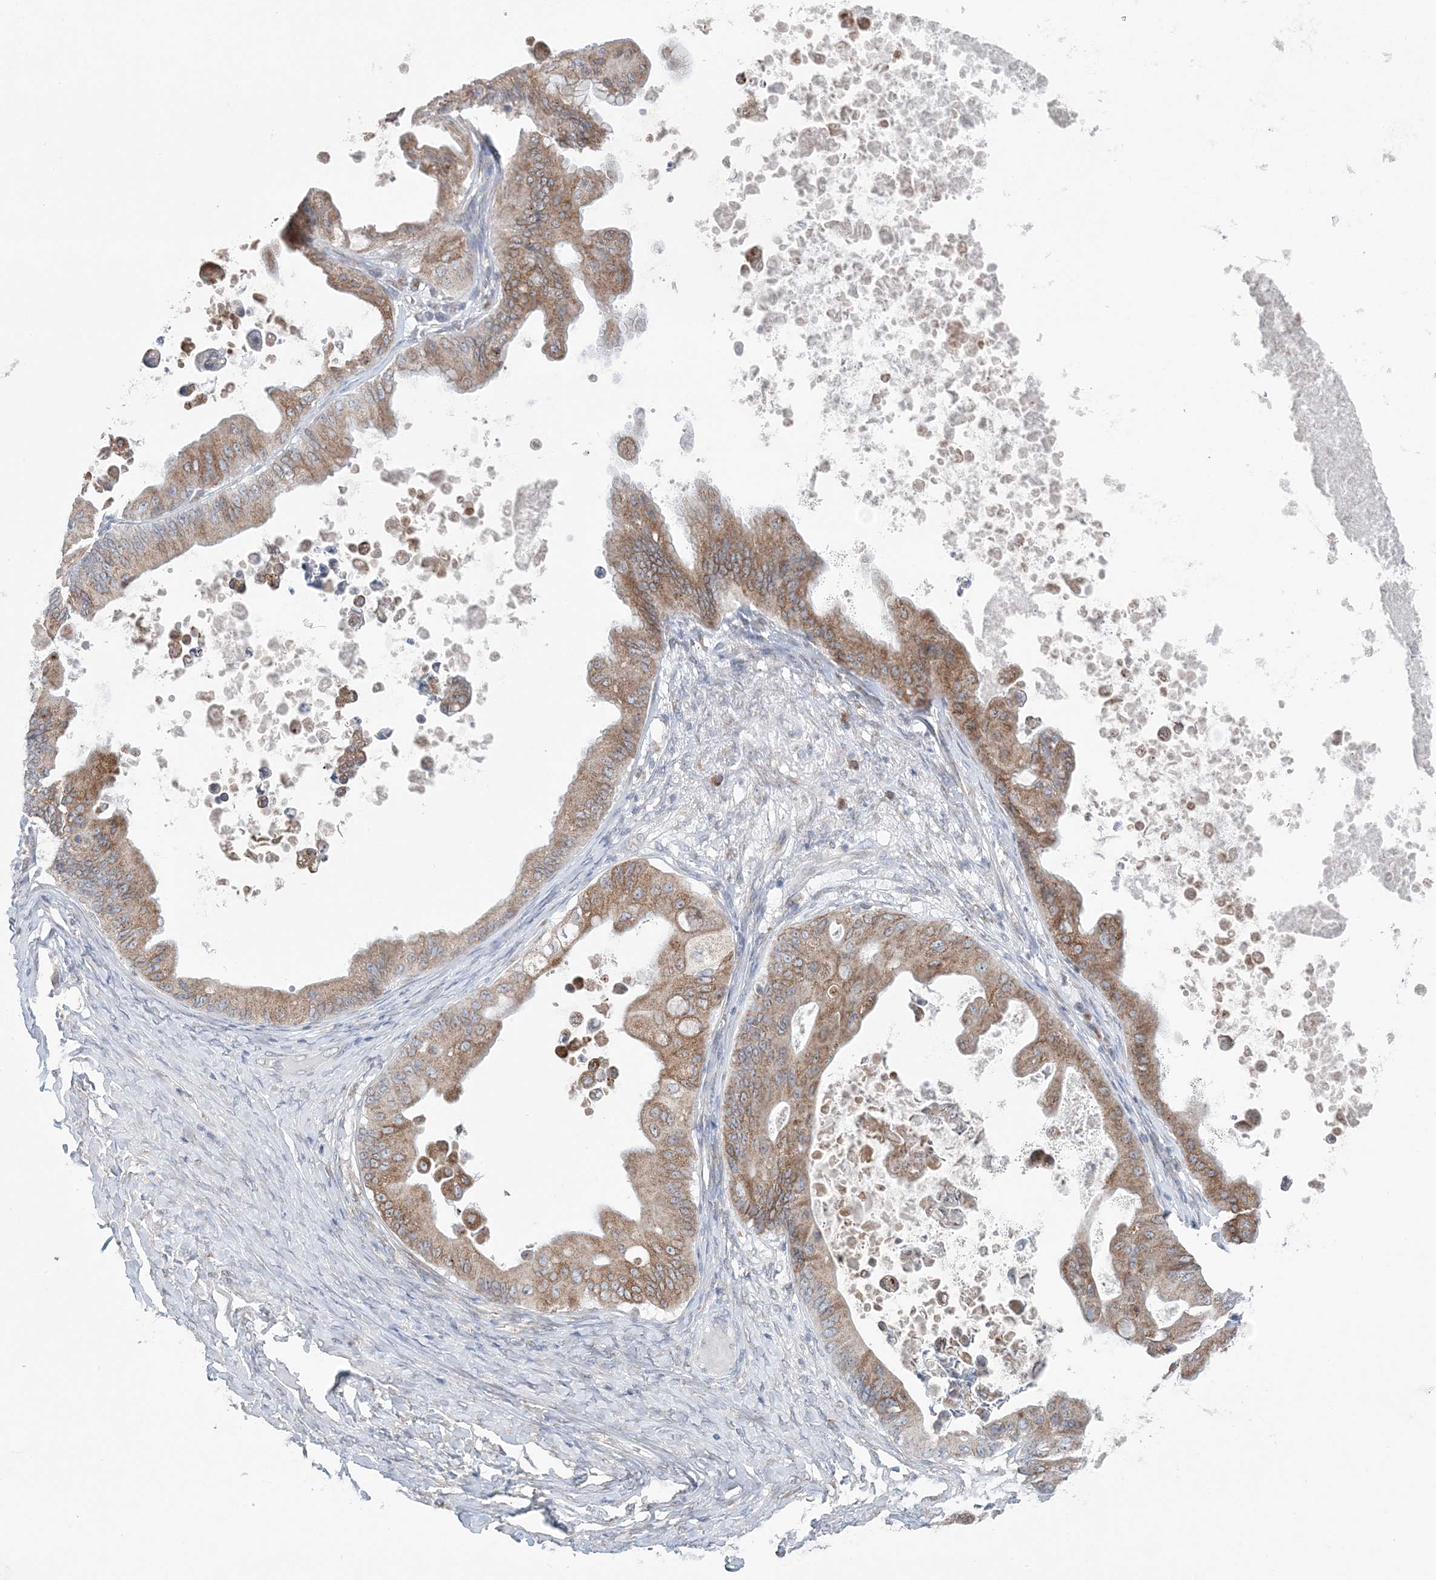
{"staining": {"intensity": "moderate", "quantity": ">75%", "location": "cytoplasmic/membranous"}, "tissue": "ovarian cancer", "cell_type": "Tumor cells", "image_type": "cancer", "snomed": [{"axis": "morphology", "description": "Cystadenocarcinoma, mucinous, NOS"}, {"axis": "topography", "description": "Ovary"}], "caption": "The immunohistochemical stain highlights moderate cytoplasmic/membranous staining in tumor cells of ovarian mucinous cystadenocarcinoma tissue.", "gene": "TMED10", "patient": {"sex": "female", "age": 37}}